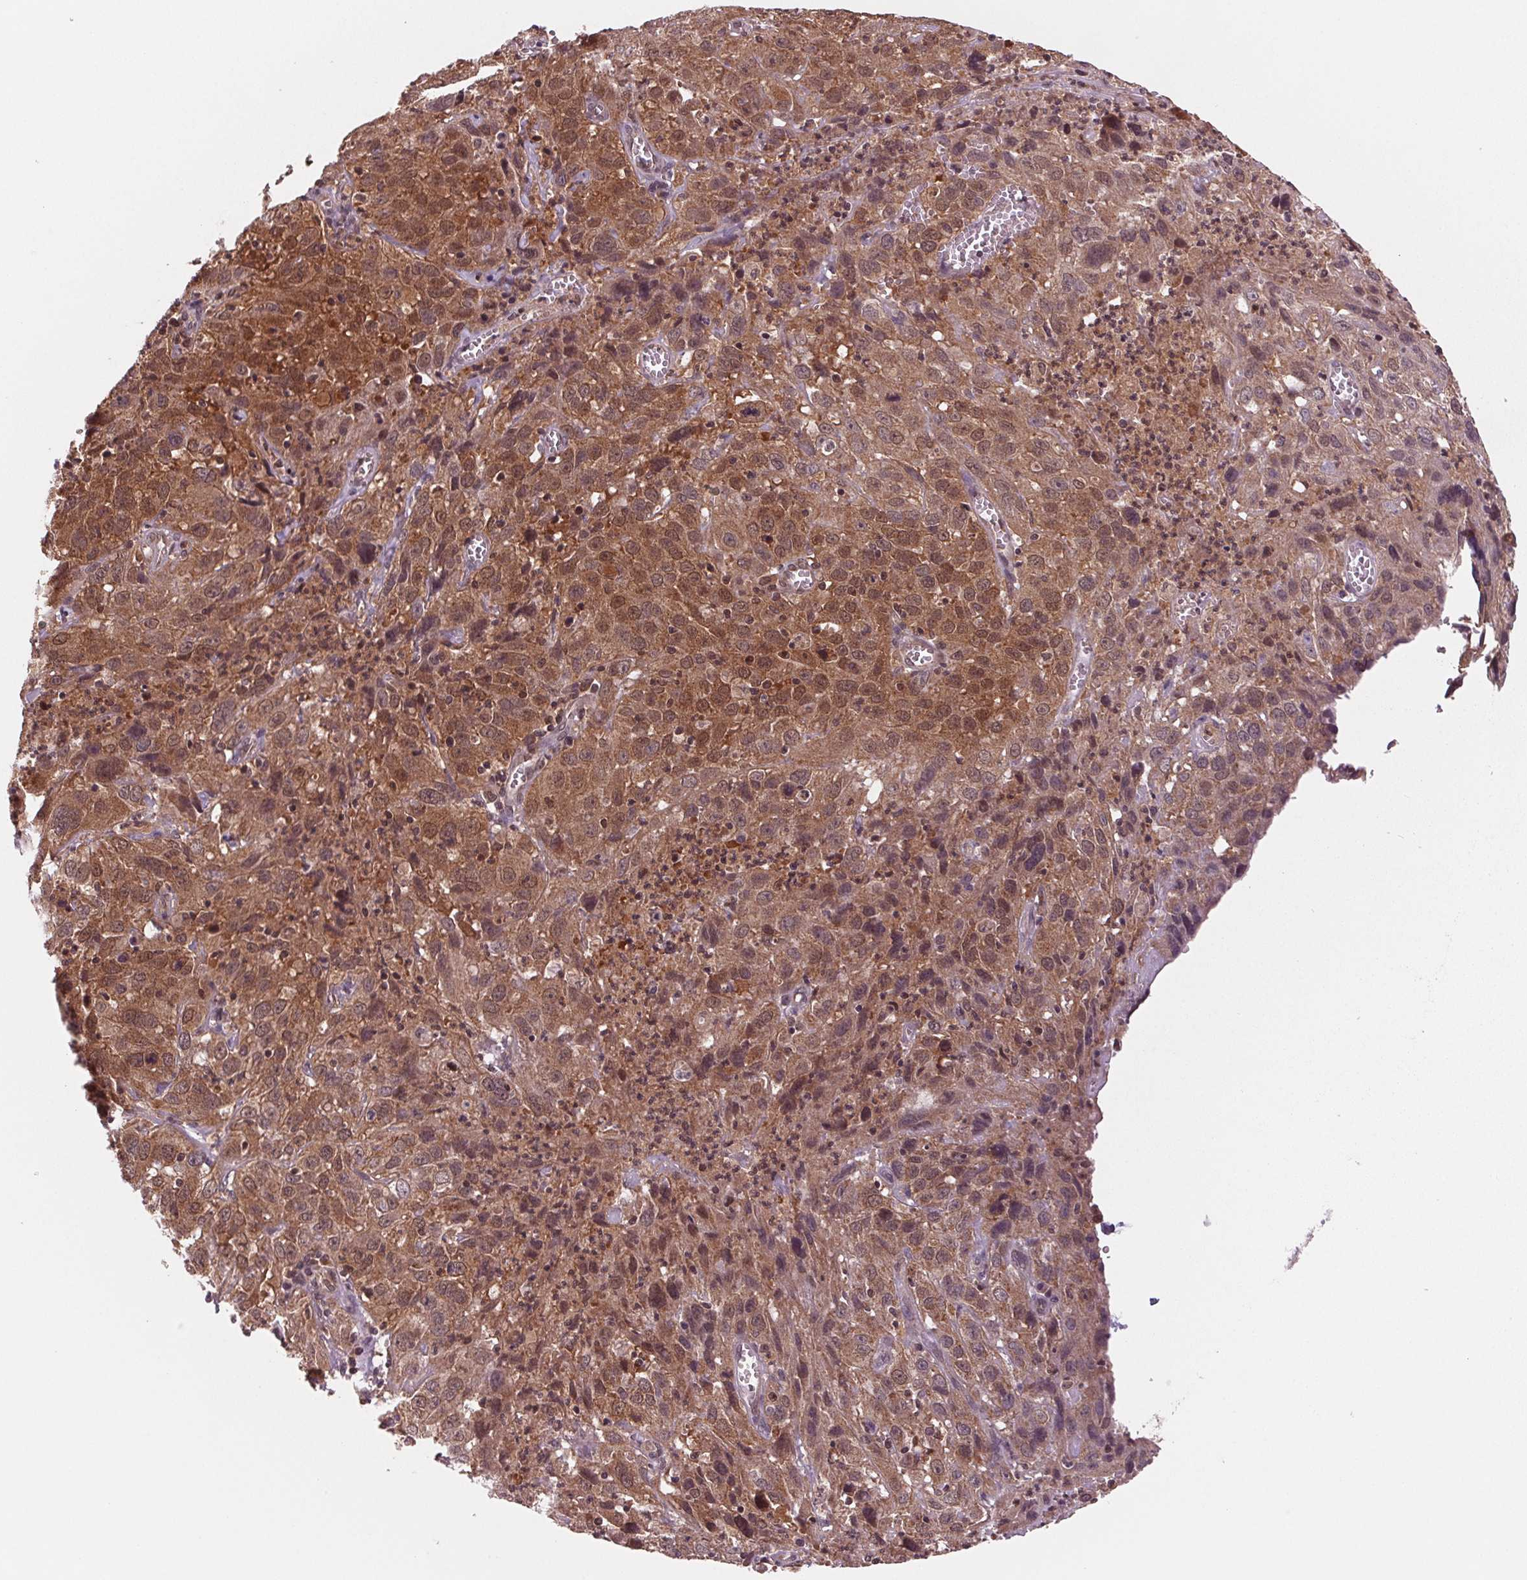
{"staining": {"intensity": "moderate", "quantity": ">75%", "location": "cytoplasmic/membranous"}, "tissue": "cervical cancer", "cell_type": "Tumor cells", "image_type": "cancer", "snomed": [{"axis": "morphology", "description": "Squamous cell carcinoma, NOS"}, {"axis": "topography", "description": "Cervix"}], "caption": "A brown stain shows moderate cytoplasmic/membranous staining of a protein in cervical cancer (squamous cell carcinoma) tumor cells. (DAB (3,3'-diaminobenzidine) IHC with brightfield microscopy, high magnification).", "gene": "STAT3", "patient": {"sex": "female", "age": 32}}